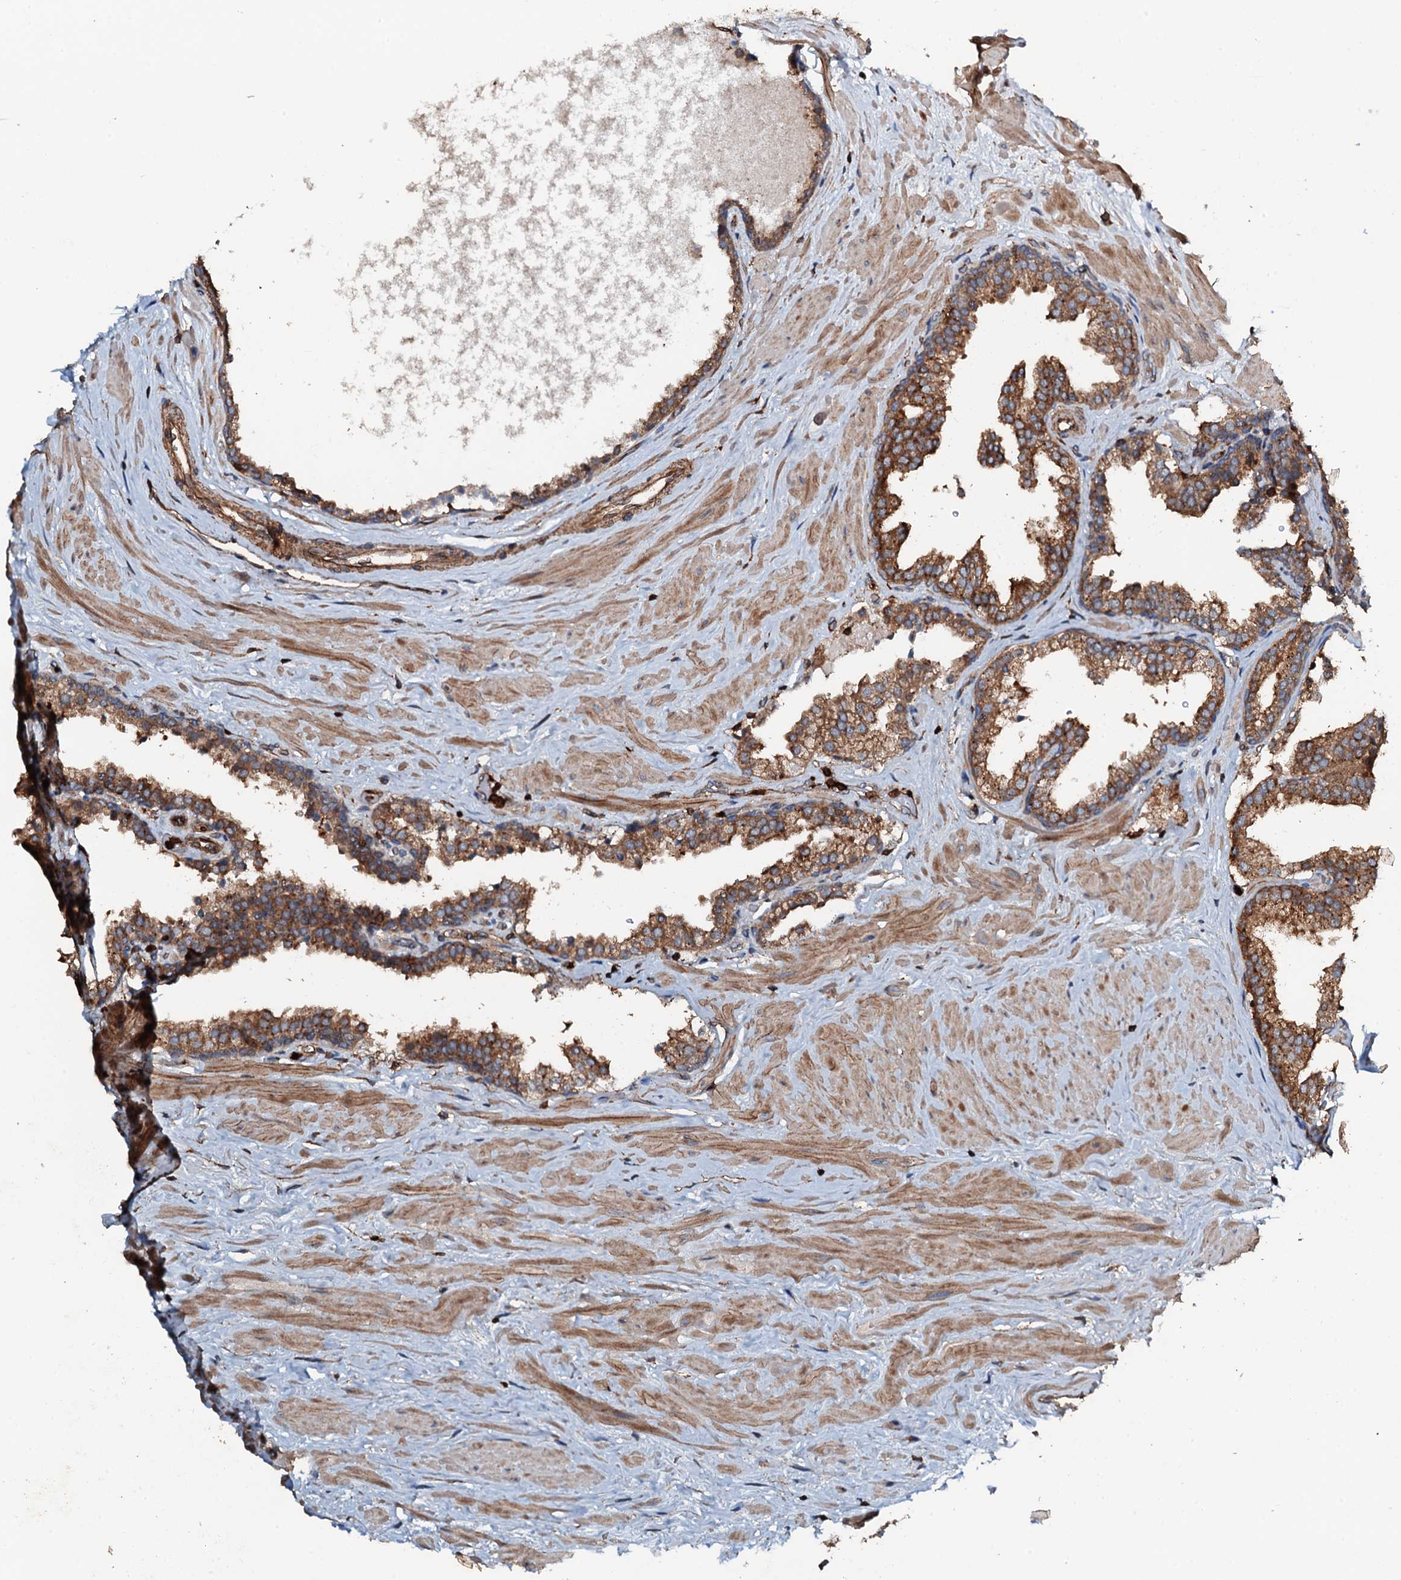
{"staining": {"intensity": "strong", "quantity": ">75%", "location": "cytoplasmic/membranous"}, "tissue": "prostate", "cell_type": "Glandular cells", "image_type": "normal", "snomed": [{"axis": "morphology", "description": "Normal tissue, NOS"}, {"axis": "topography", "description": "Prostate"}], "caption": "A high amount of strong cytoplasmic/membranous expression is seen in approximately >75% of glandular cells in unremarkable prostate.", "gene": "GRK2", "patient": {"sex": "male", "age": 48}}